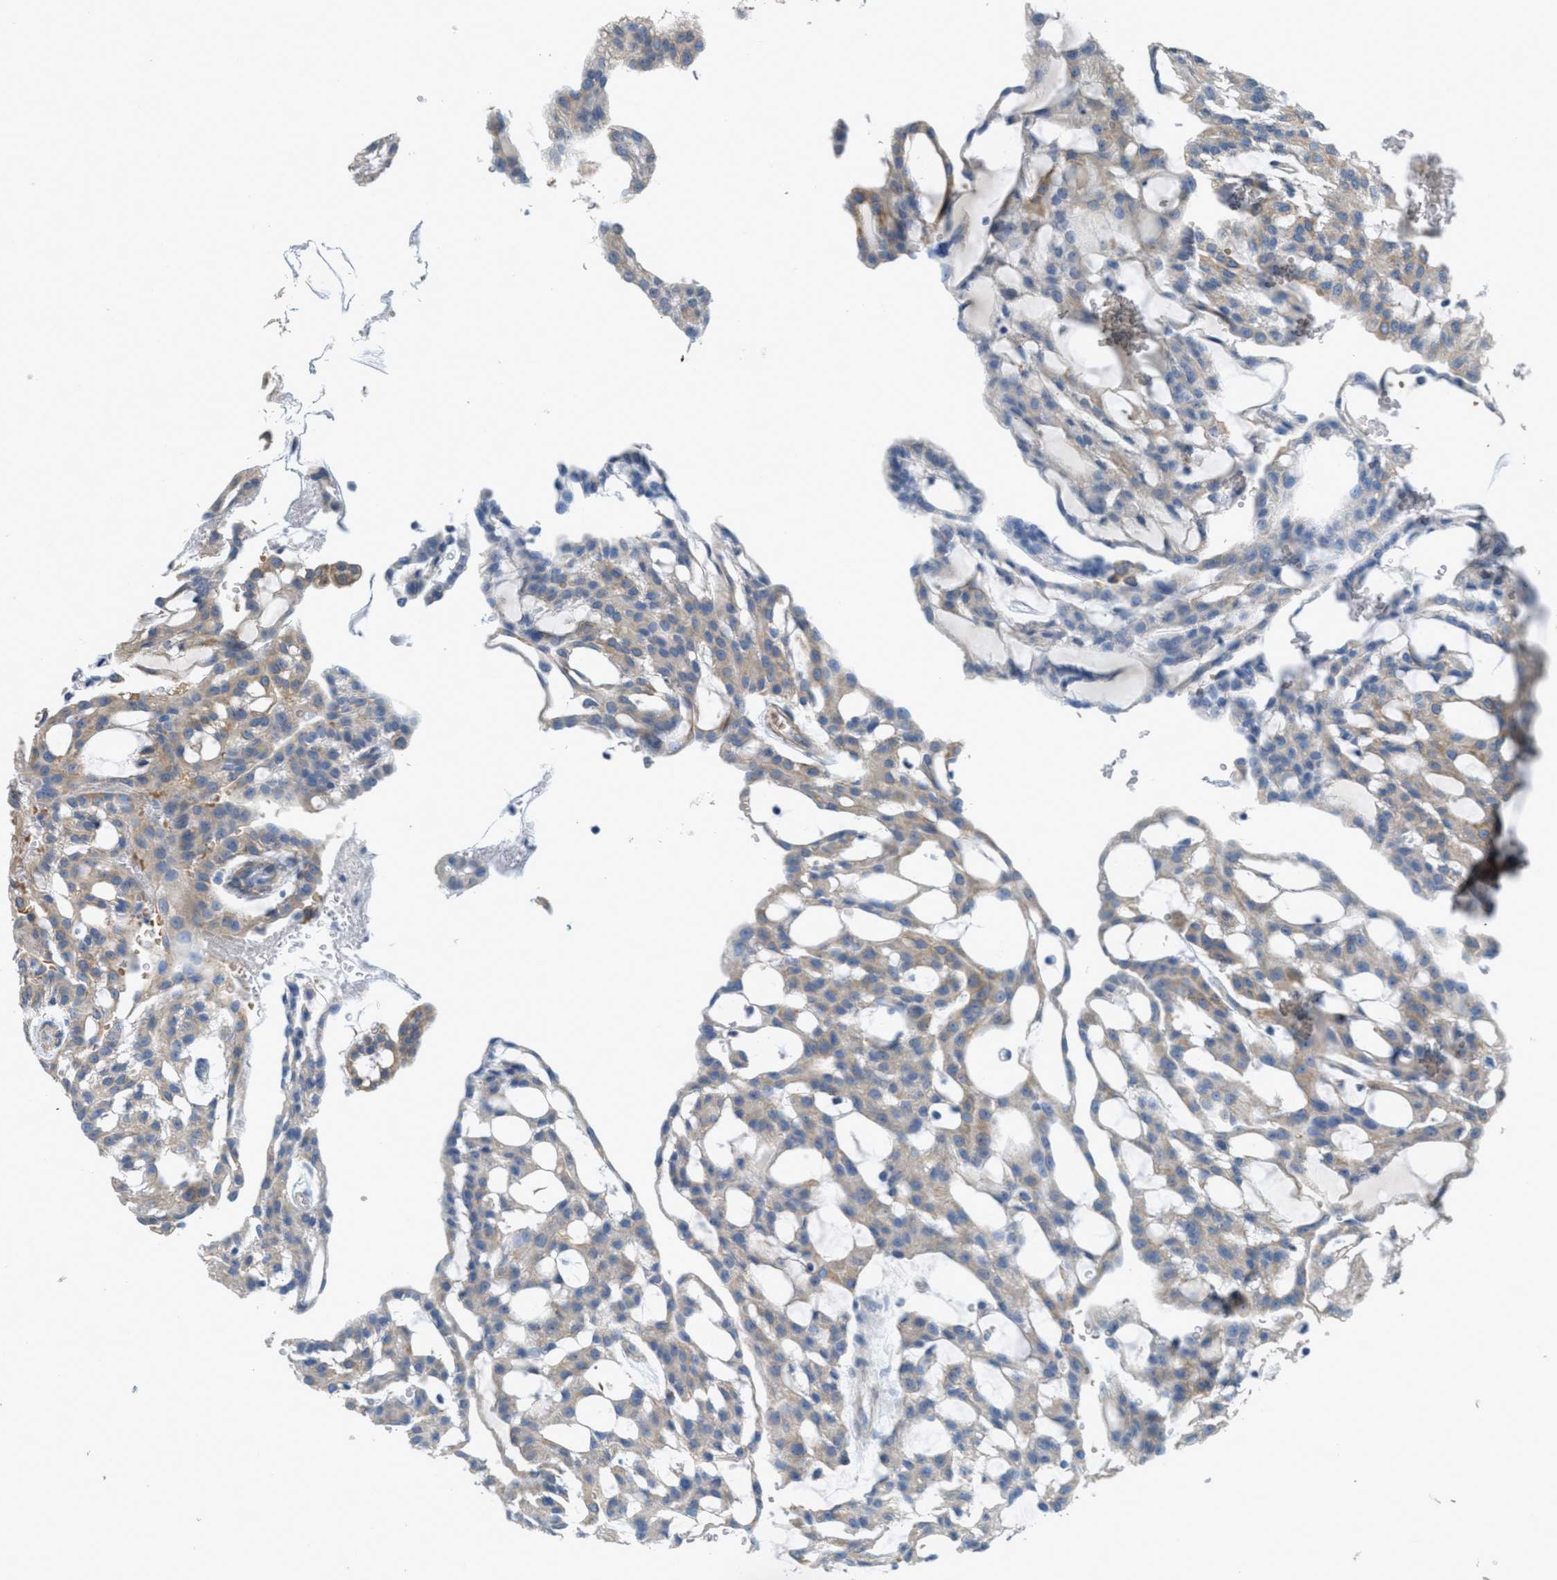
{"staining": {"intensity": "weak", "quantity": "25%-75%", "location": "cytoplasmic/membranous"}, "tissue": "renal cancer", "cell_type": "Tumor cells", "image_type": "cancer", "snomed": [{"axis": "morphology", "description": "Adenocarcinoma, NOS"}, {"axis": "topography", "description": "Kidney"}], "caption": "Immunohistochemistry image of neoplastic tissue: human renal cancer stained using IHC exhibits low levels of weak protein expression localized specifically in the cytoplasmic/membranous of tumor cells, appearing as a cytoplasmic/membranous brown color.", "gene": "MRS2", "patient": {"sex": "male", "age": 63}}